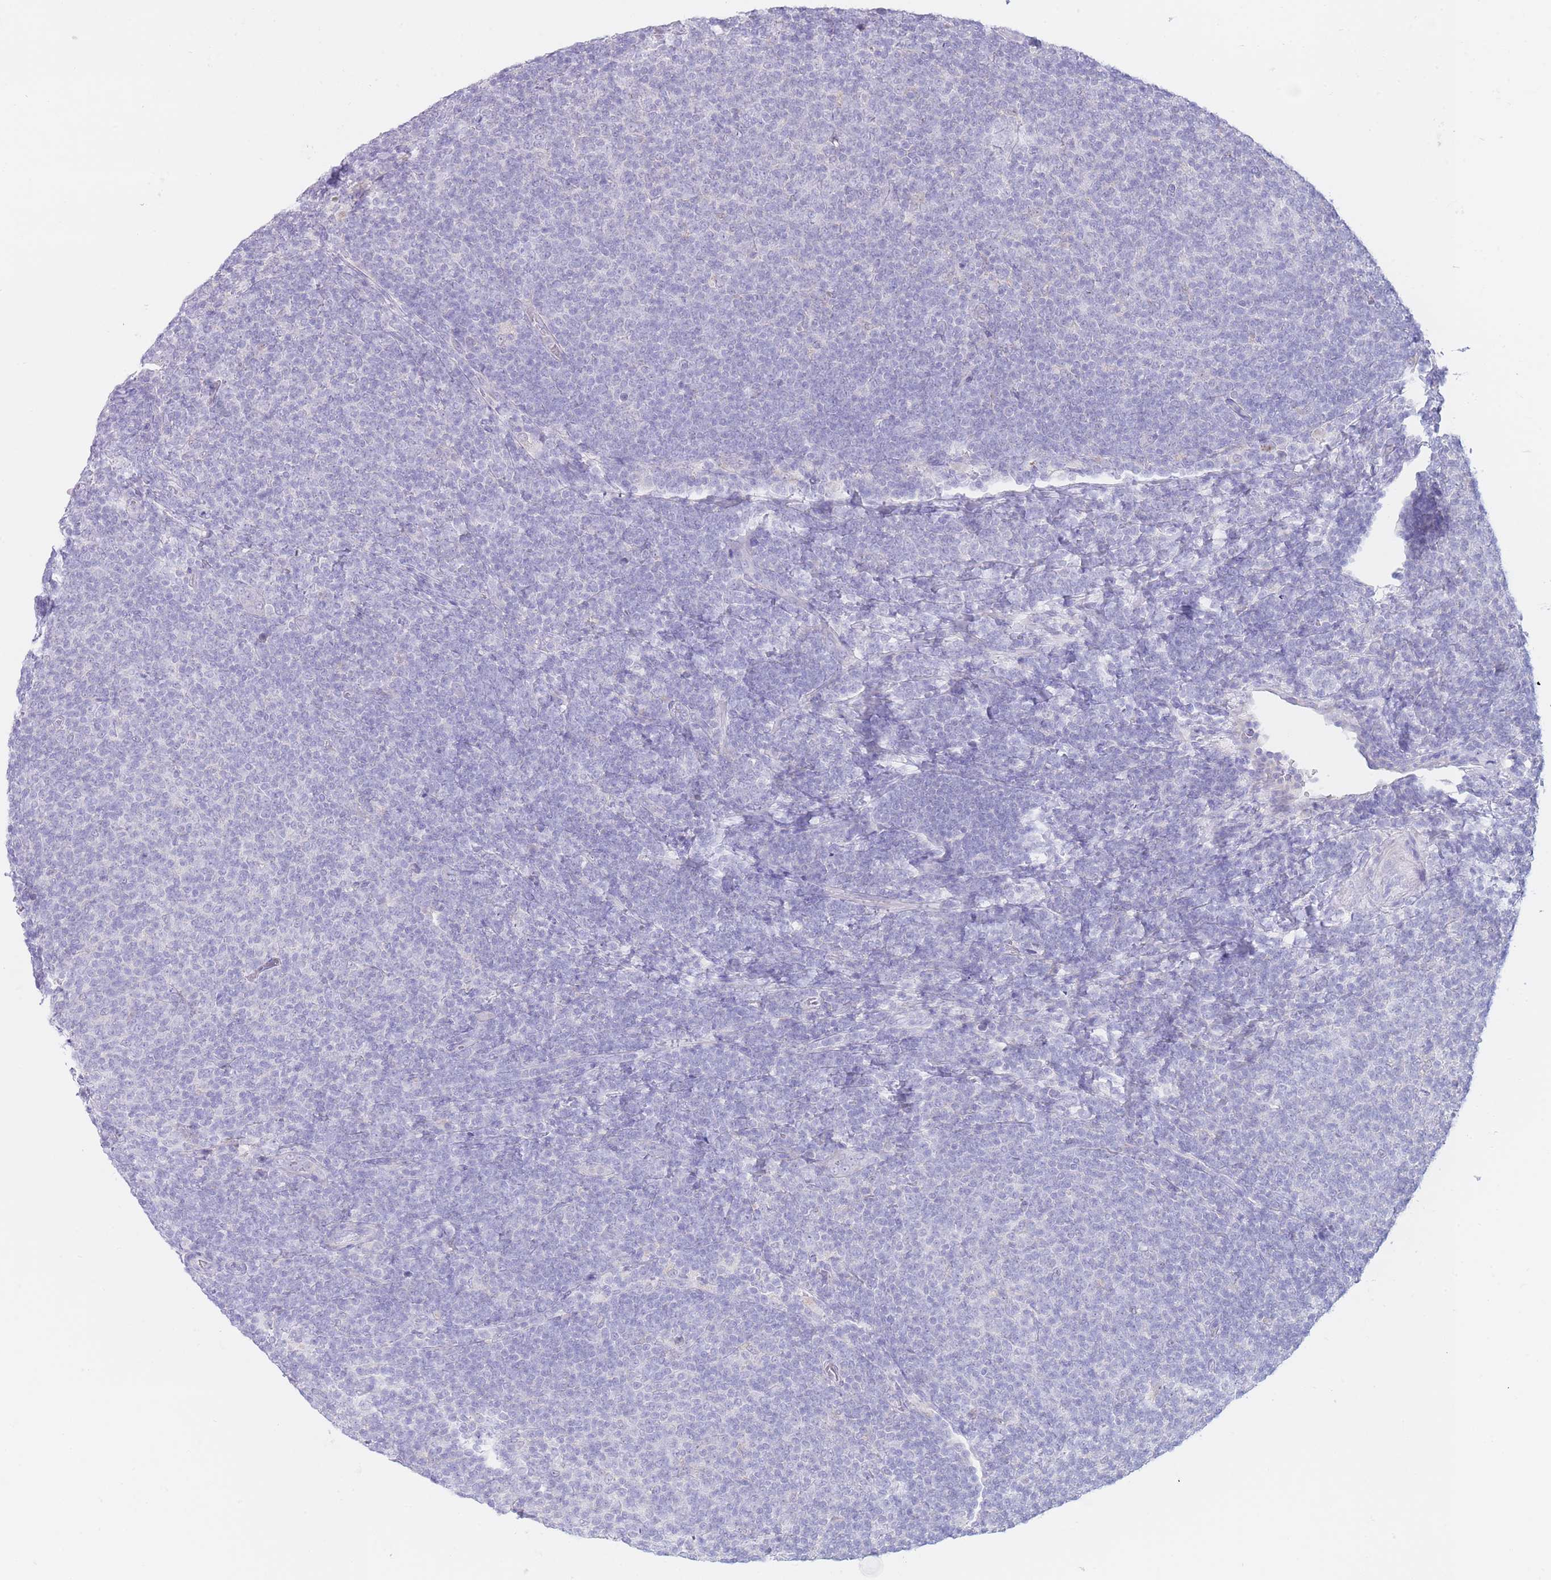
{"staining": {"intensity": "negative", "quantity": "none", "location": "none"}, "tissue": "lymphoma", "cell_type": "Tumor cells", "image_type": "cancer", "snomed": [{"axis": "morphology", "description": "Malignant lymphoma, non-Hodgkin's type, Low grade"}, {"axis": "topography", "description": "Lymph node"}], "caption": "There is no significant expression in tumor cells of low-grade malignant lymphoma, non-Hodgkin's type.", "gene": "FAH", "patient": {"sex": "male", "age": 66}}